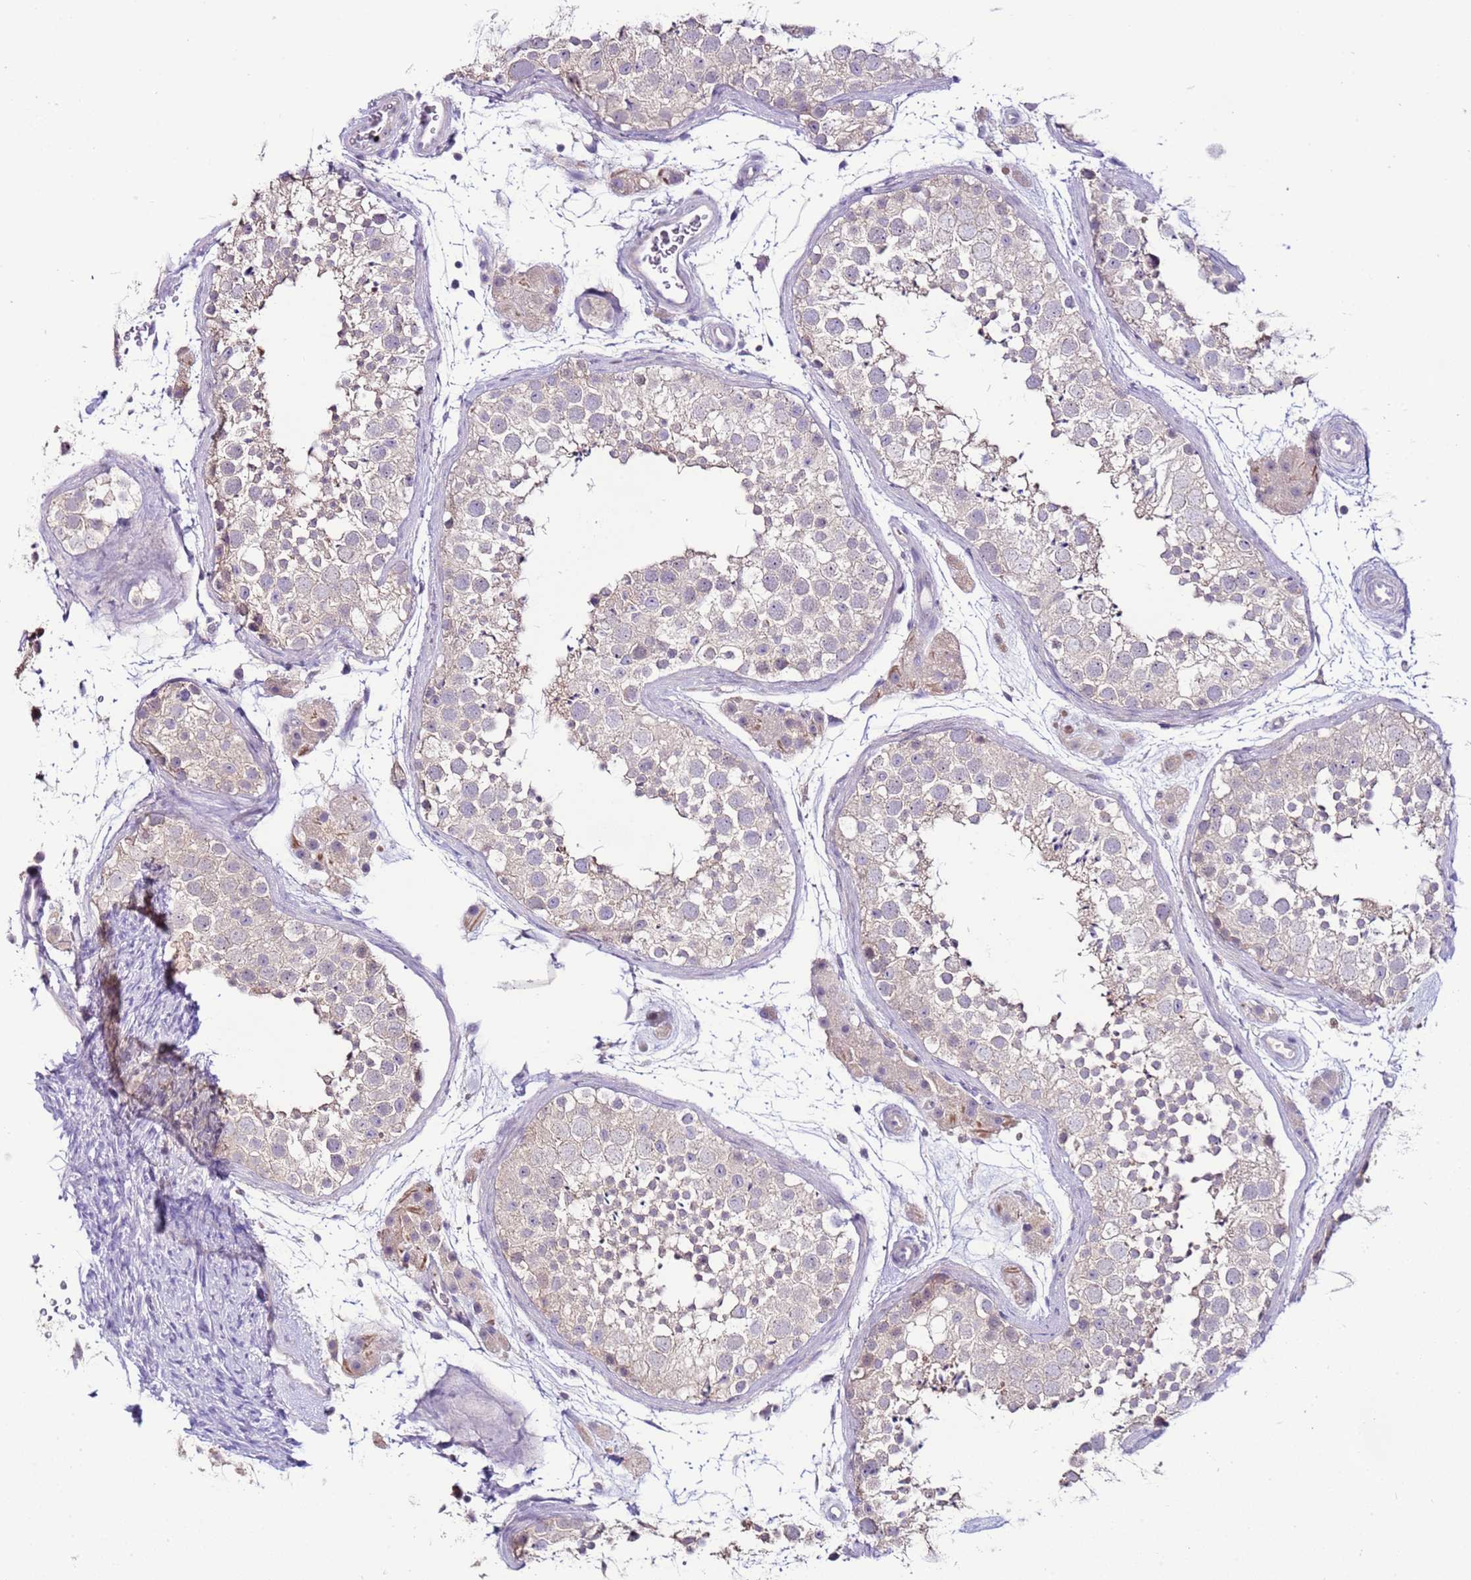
{"staining": {"intensity": "weak", "quantity": "<25%", "location": "cytoplasmic/membranous"}, "tissue": "testis", "cell_type": "Cells in seminiferous ducts", "image_type": "normal", "snomed": [{"axis": "morphology", "description": "Normal tissue, NOS"}, {"axis": "topography", "description": "Testis"}], "caption": "This is an immunohistochemistry micrograph of unremarkable human testis. There is no staining in cells in seminiferous ducts.", "gene": "IL2RG", "patient": {"sex": "male", "age": 41}}